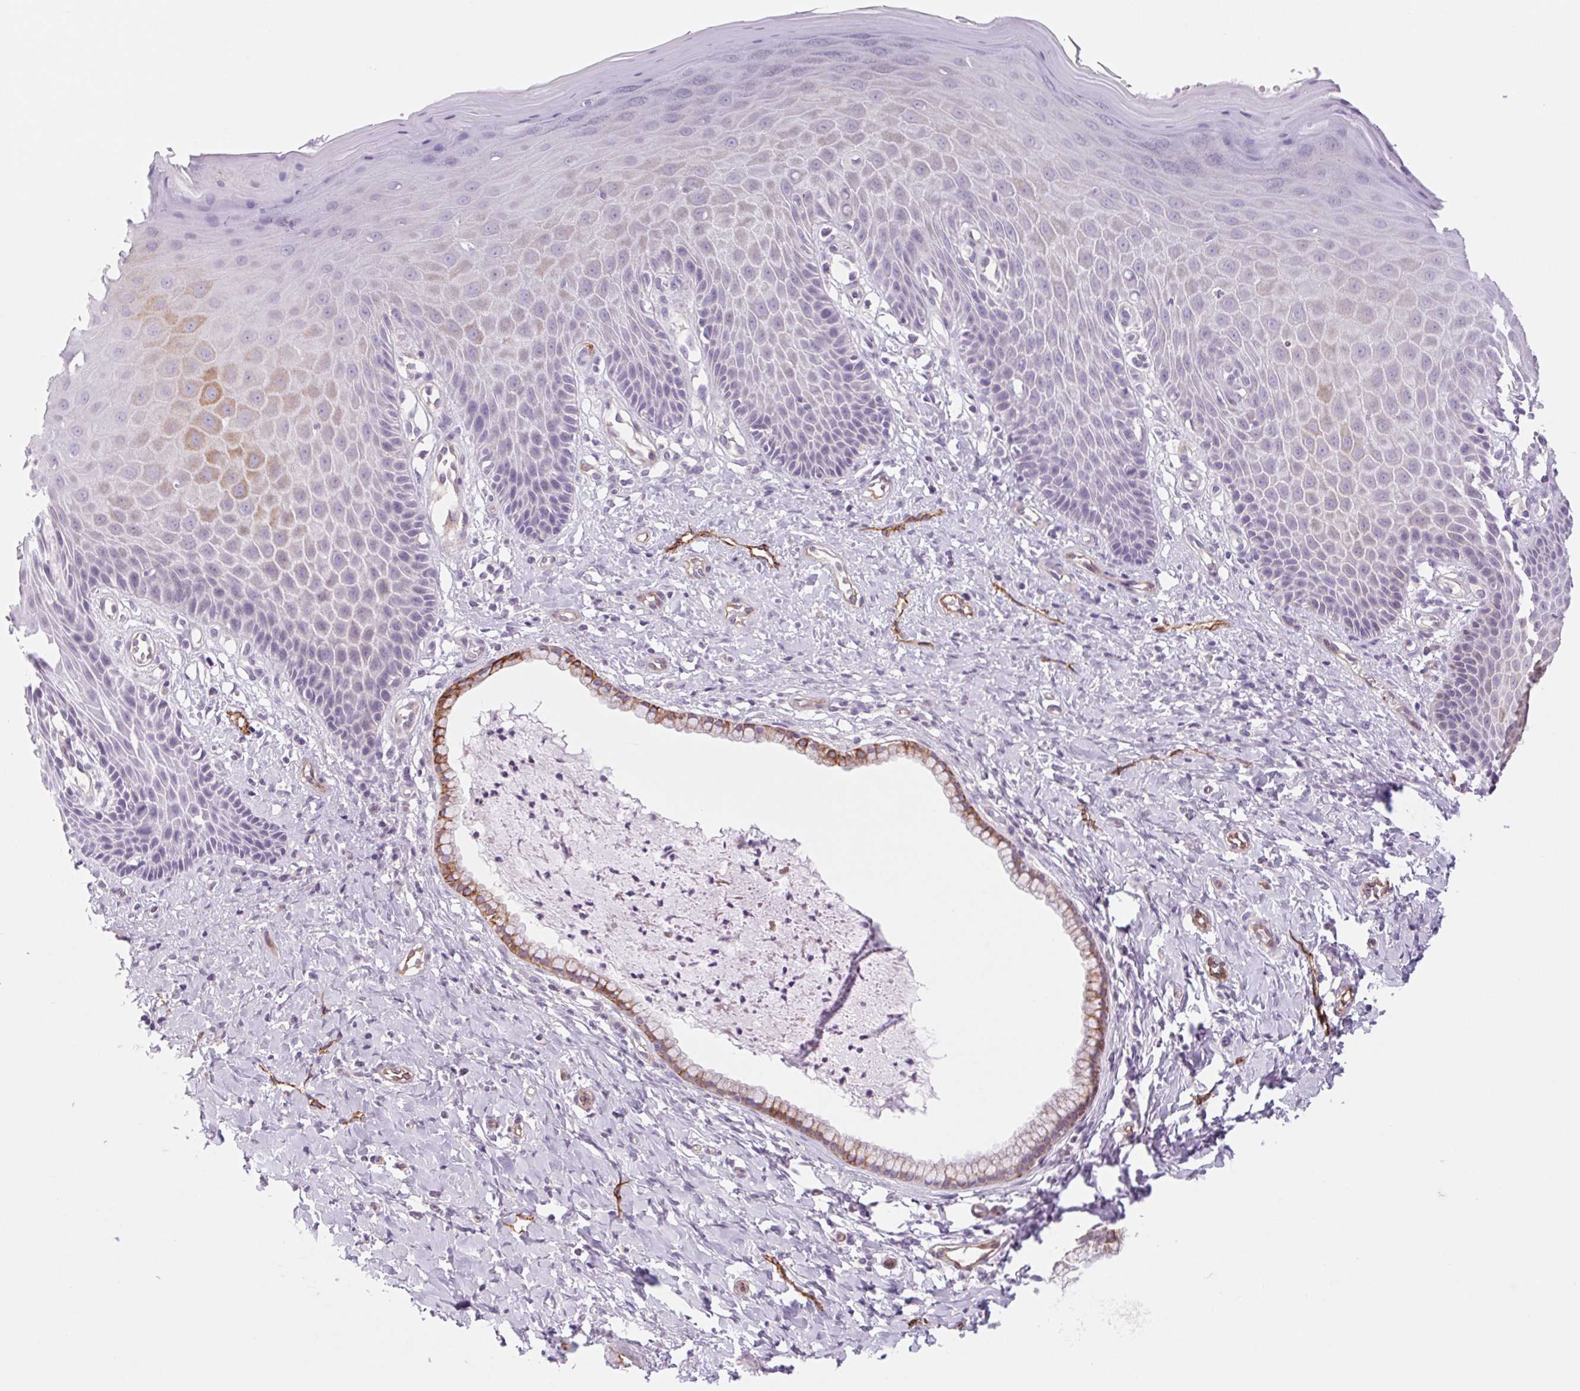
{"staining": {"intensity": "weak", "quantity": "<25%", "location": "cytoplasmic/membranous"}, "tissue": "vagina", "cell_type": "Squamous epithelial cells", "image_type": "normal", "snomed": [{"axis": "morphology", "description": "Normal tissue, NOS"}, {"axis": "topography", "description": "Vagina"}], "caption": "Squamous epithelial cells show no significant protein expression in normal vagina.", "gene": "MS4A13", "patient": {"sex": "female", "age": 83}}